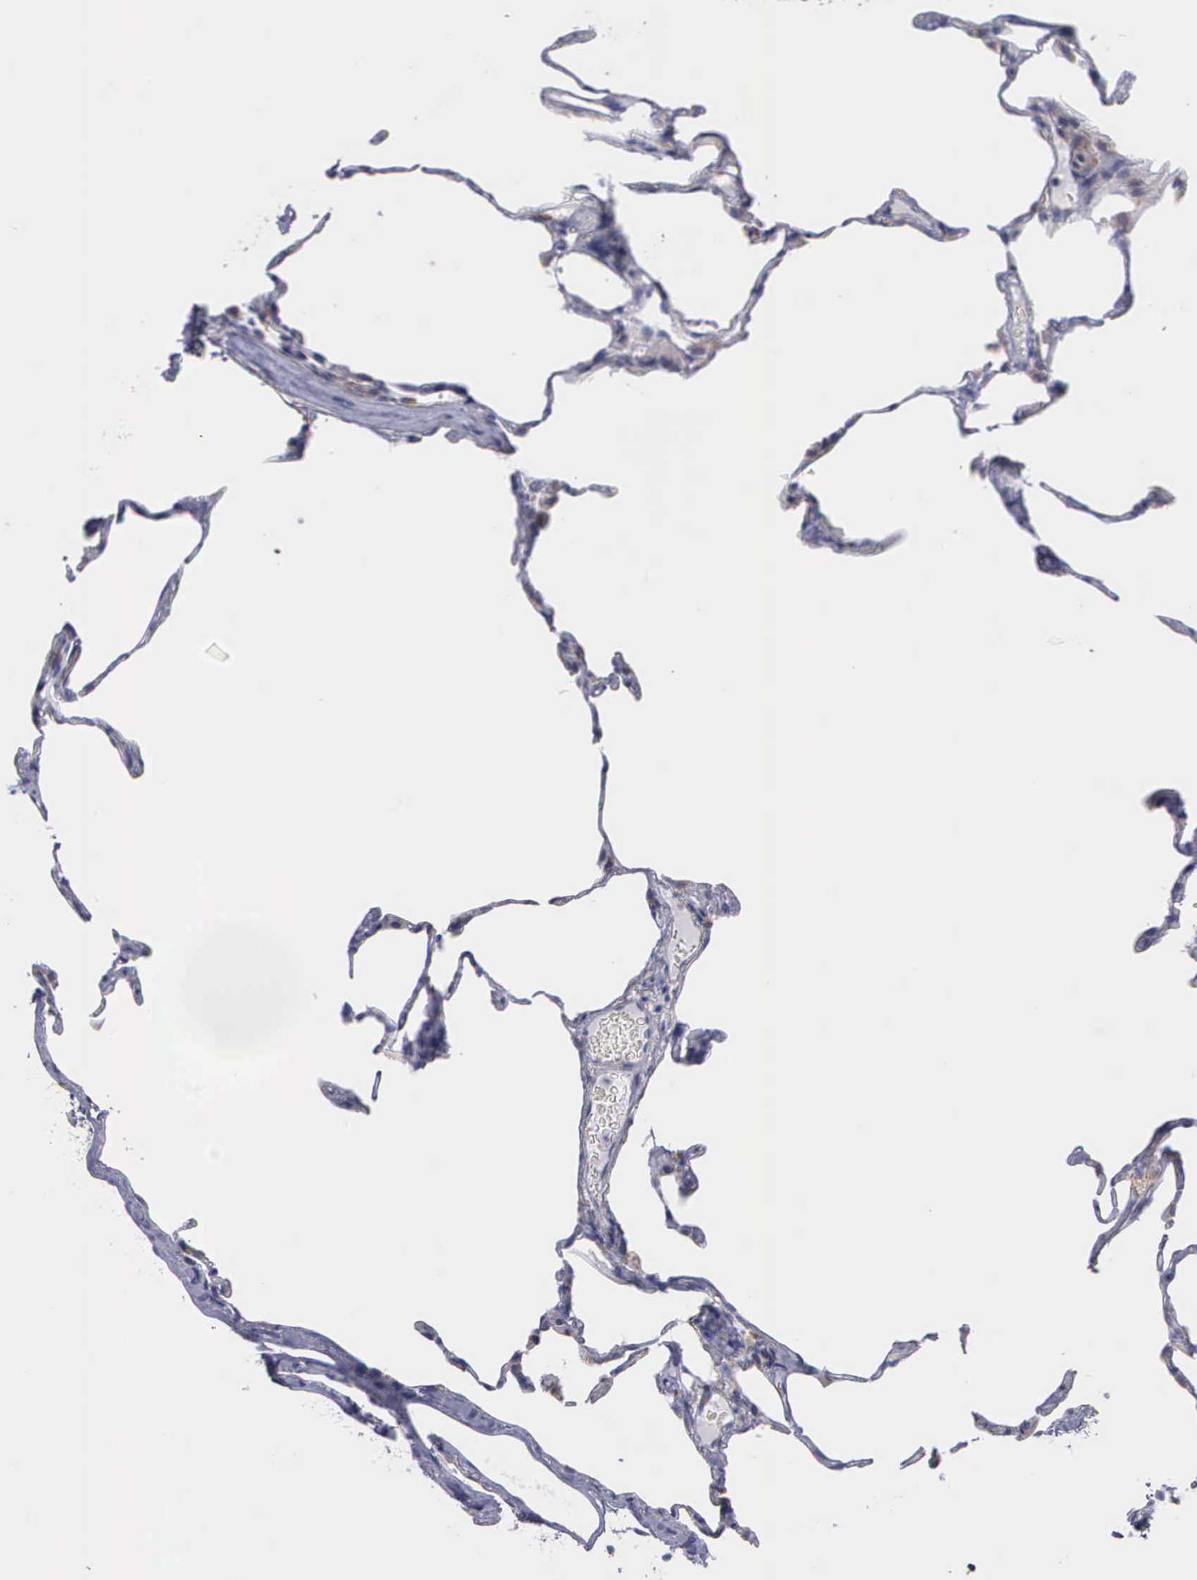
{"staining": {"intensity": "moderate", "quantity": ">75%", "location": "cytoplasmic/membranous"}, "tissue": "lung", "cell_type": "Alveolar cells", "image_type": "normal", "snomed": [{"axis": "morphology", "description": "Normal tissue, NOS"}, {"axis": "topography", "description": "Lung"}], "caption": "A brown stain labels moderate cytoplasmic/membranous positivity of a protein in alveolar cells of normal lung. (DAB (3,3'-diaminobenzidine) = brown stain, brightfield microscopy at high magnification).", "gene": "SYNJ2BP", "patient": {"sex": "female", "age": 75}}